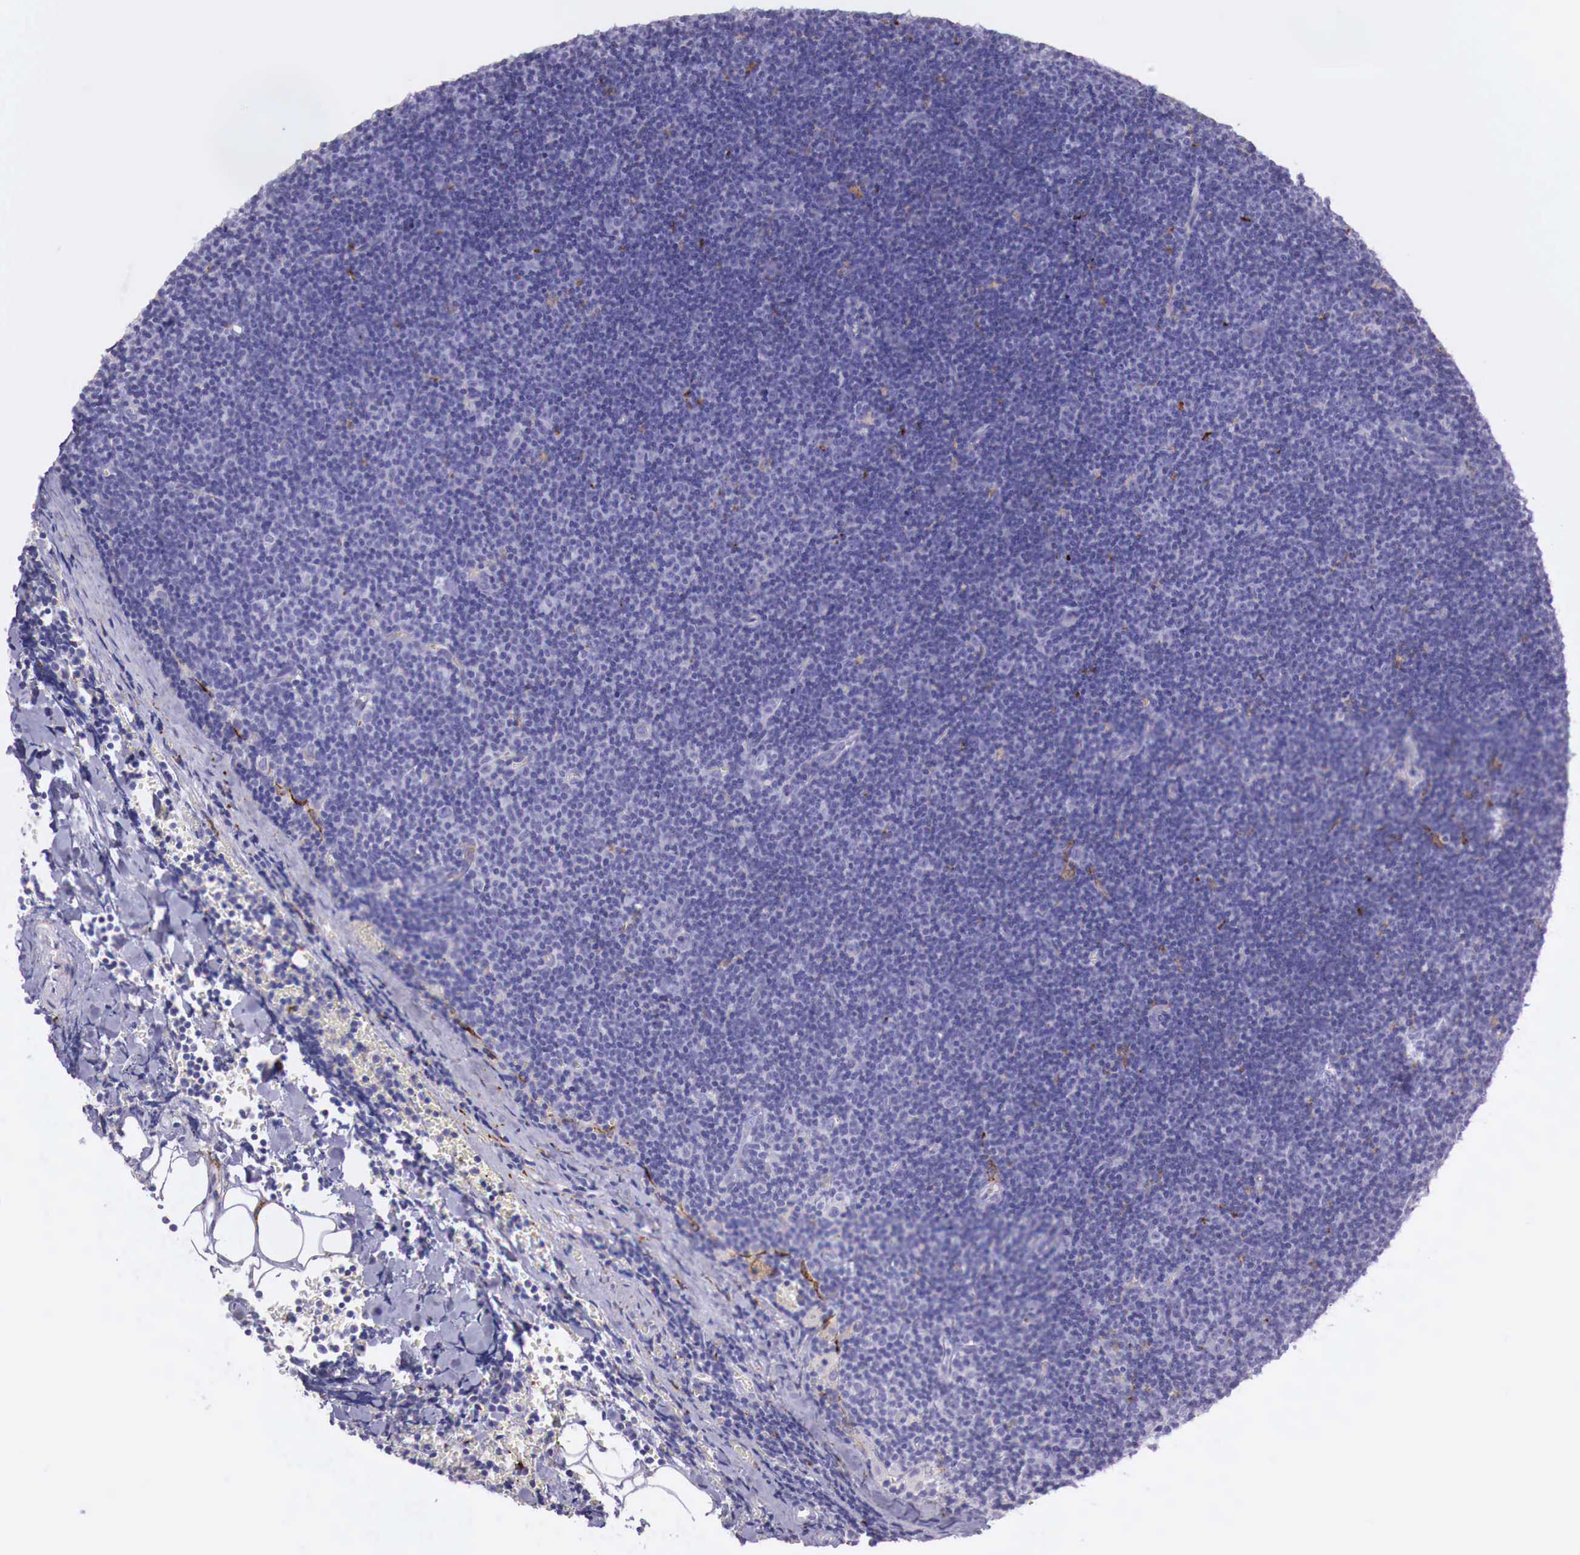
{"staining": {"intensity": "negative", "quantity": "none", "location": "none"}, "tissue": "lymphoma", "cell_type": "Tumor cells", "image_type": "cancer", "snomed": [{"axis": "morphology", "description": "Malignant lymphoma, non-Hodgkin's type, Low grade"}, {"axis": "topography", "description": "Lymph node"}], "caption": "This is an IHC micrograph of human lymphoma. There is no expression in tumor cells.", "gene": "MSR1", "patient": {"sex": "male", "age": 57}}